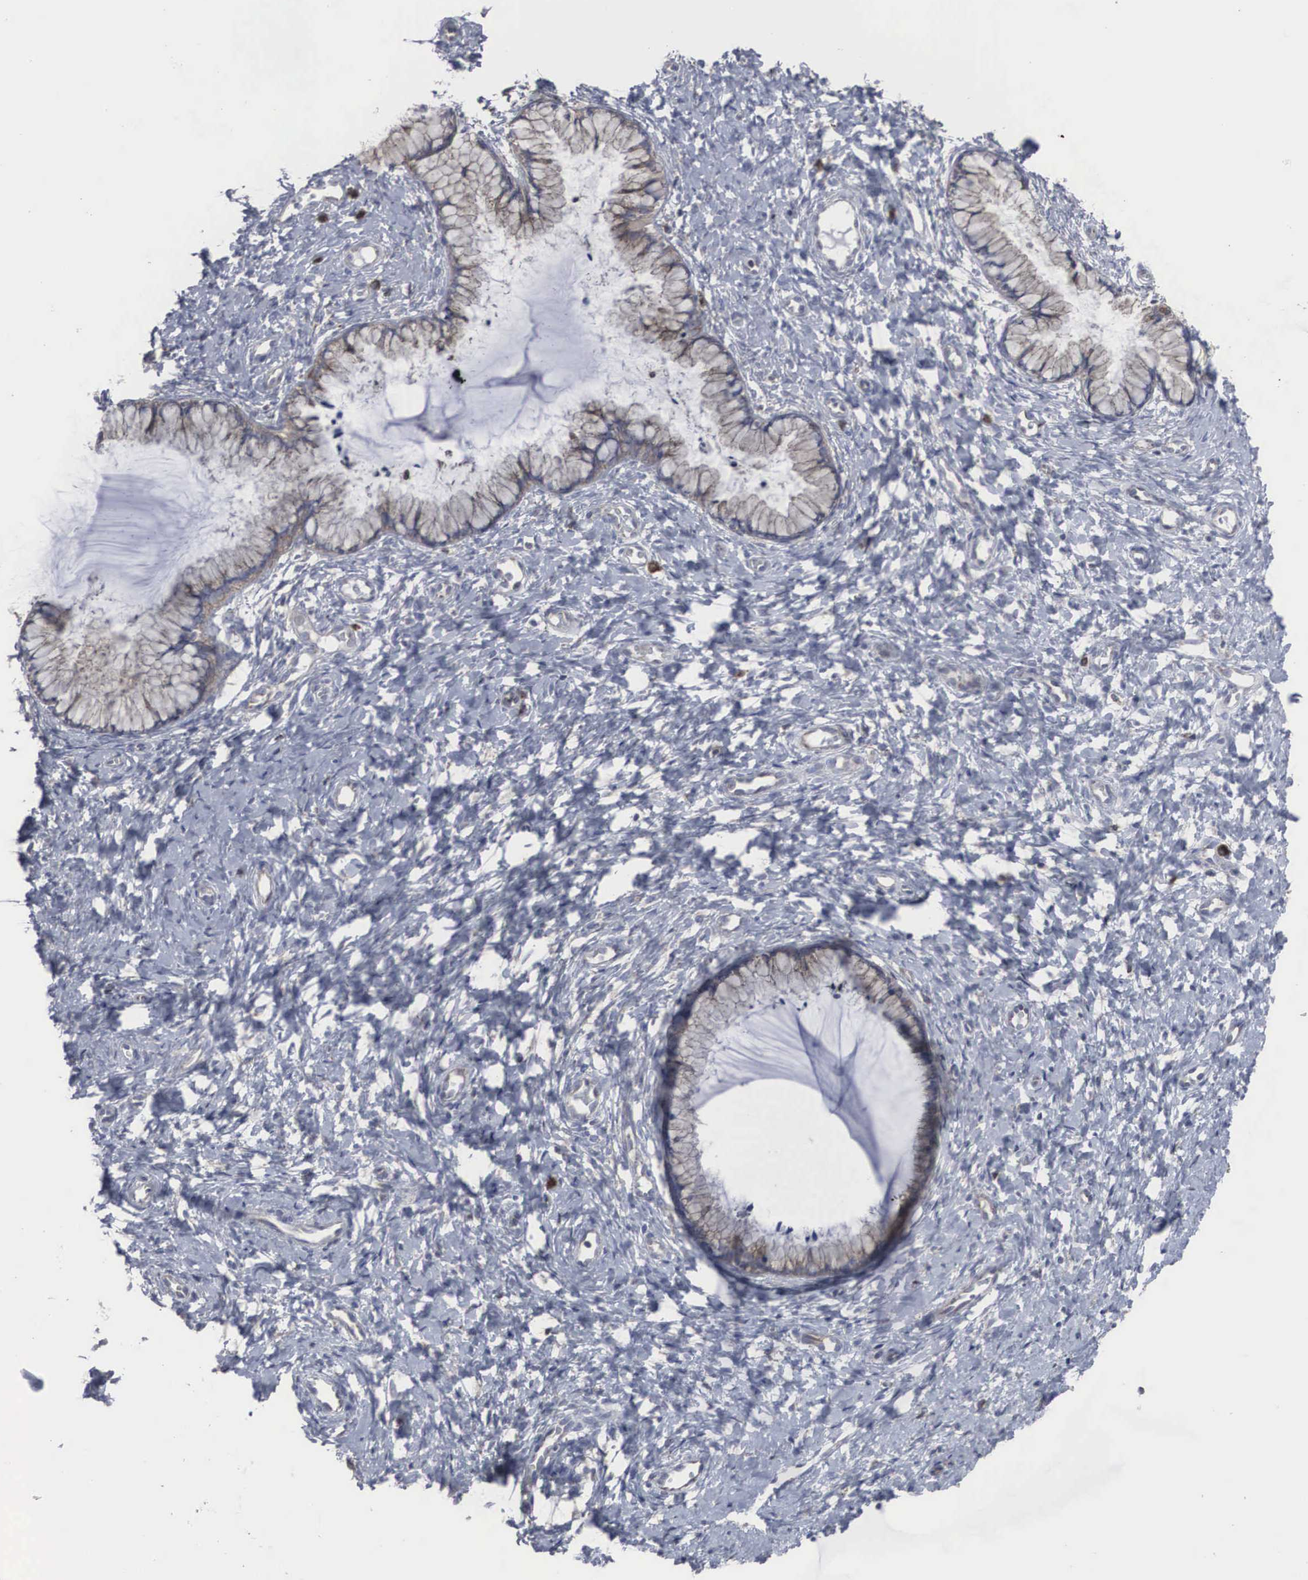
{"staining": {"intensity": "weak", "quantity": "25%-75%", "location": "cytoplasmic/membranous"}, "tissue": "cervix", "cell_type": "Glandular cells", "image_type": "normal", "snomed": [{"axis": "morphology", "description": "Normal tissue, NOS"}, {"axis": "topography", "description": "Cervix"}], "caption": "Immunohistochemistry photomicrograph of normal cervix: cervix stained using immunohistochemistry displays low levels of weak protein expression localized specifically in the cytoplasmic/membranous of glandular cells, appearing as a cytoplasmic/membranous brown color.", "gene": "CTAGE15", "patient": {"sex": "female", "age": 53}}